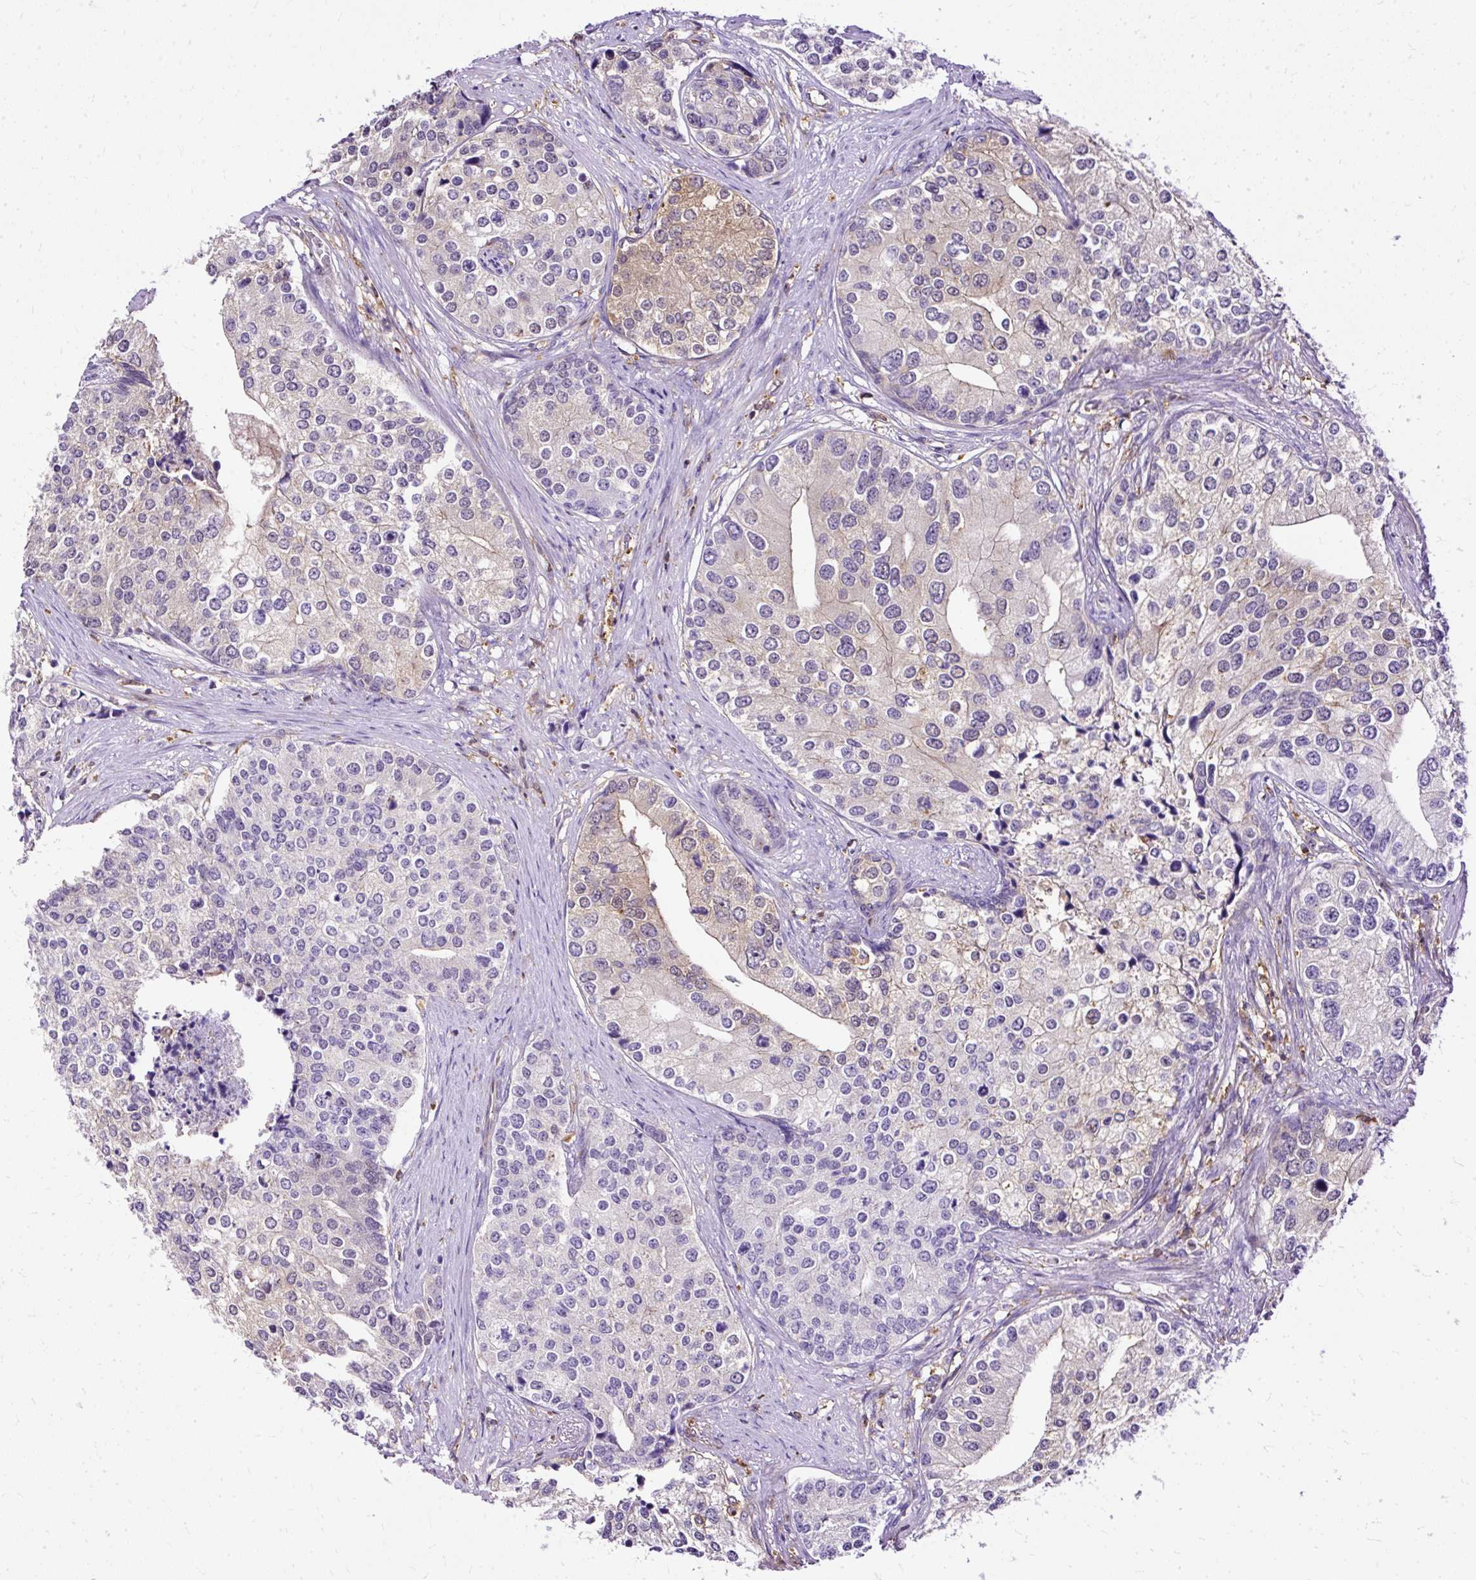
{"staining": {"intensity": "negative", "quantity": "none", "location": "none"}, "tissue": "prostate cancer", "cell_type": "Tumor cells", "image_type": "cancer", "snomed": [{"axis": "morphology", "description": "Adenocarcinoma, High grade"}, {"axis": "topography", "description": "Prostate"}], "caption": "Prostate cancer (high-grade adenocarcinoma) stained for a protein using IHC displays no positivity tumor cells.", "gene": "TWF2", "patient": {"sex": "male", "age": 62}}